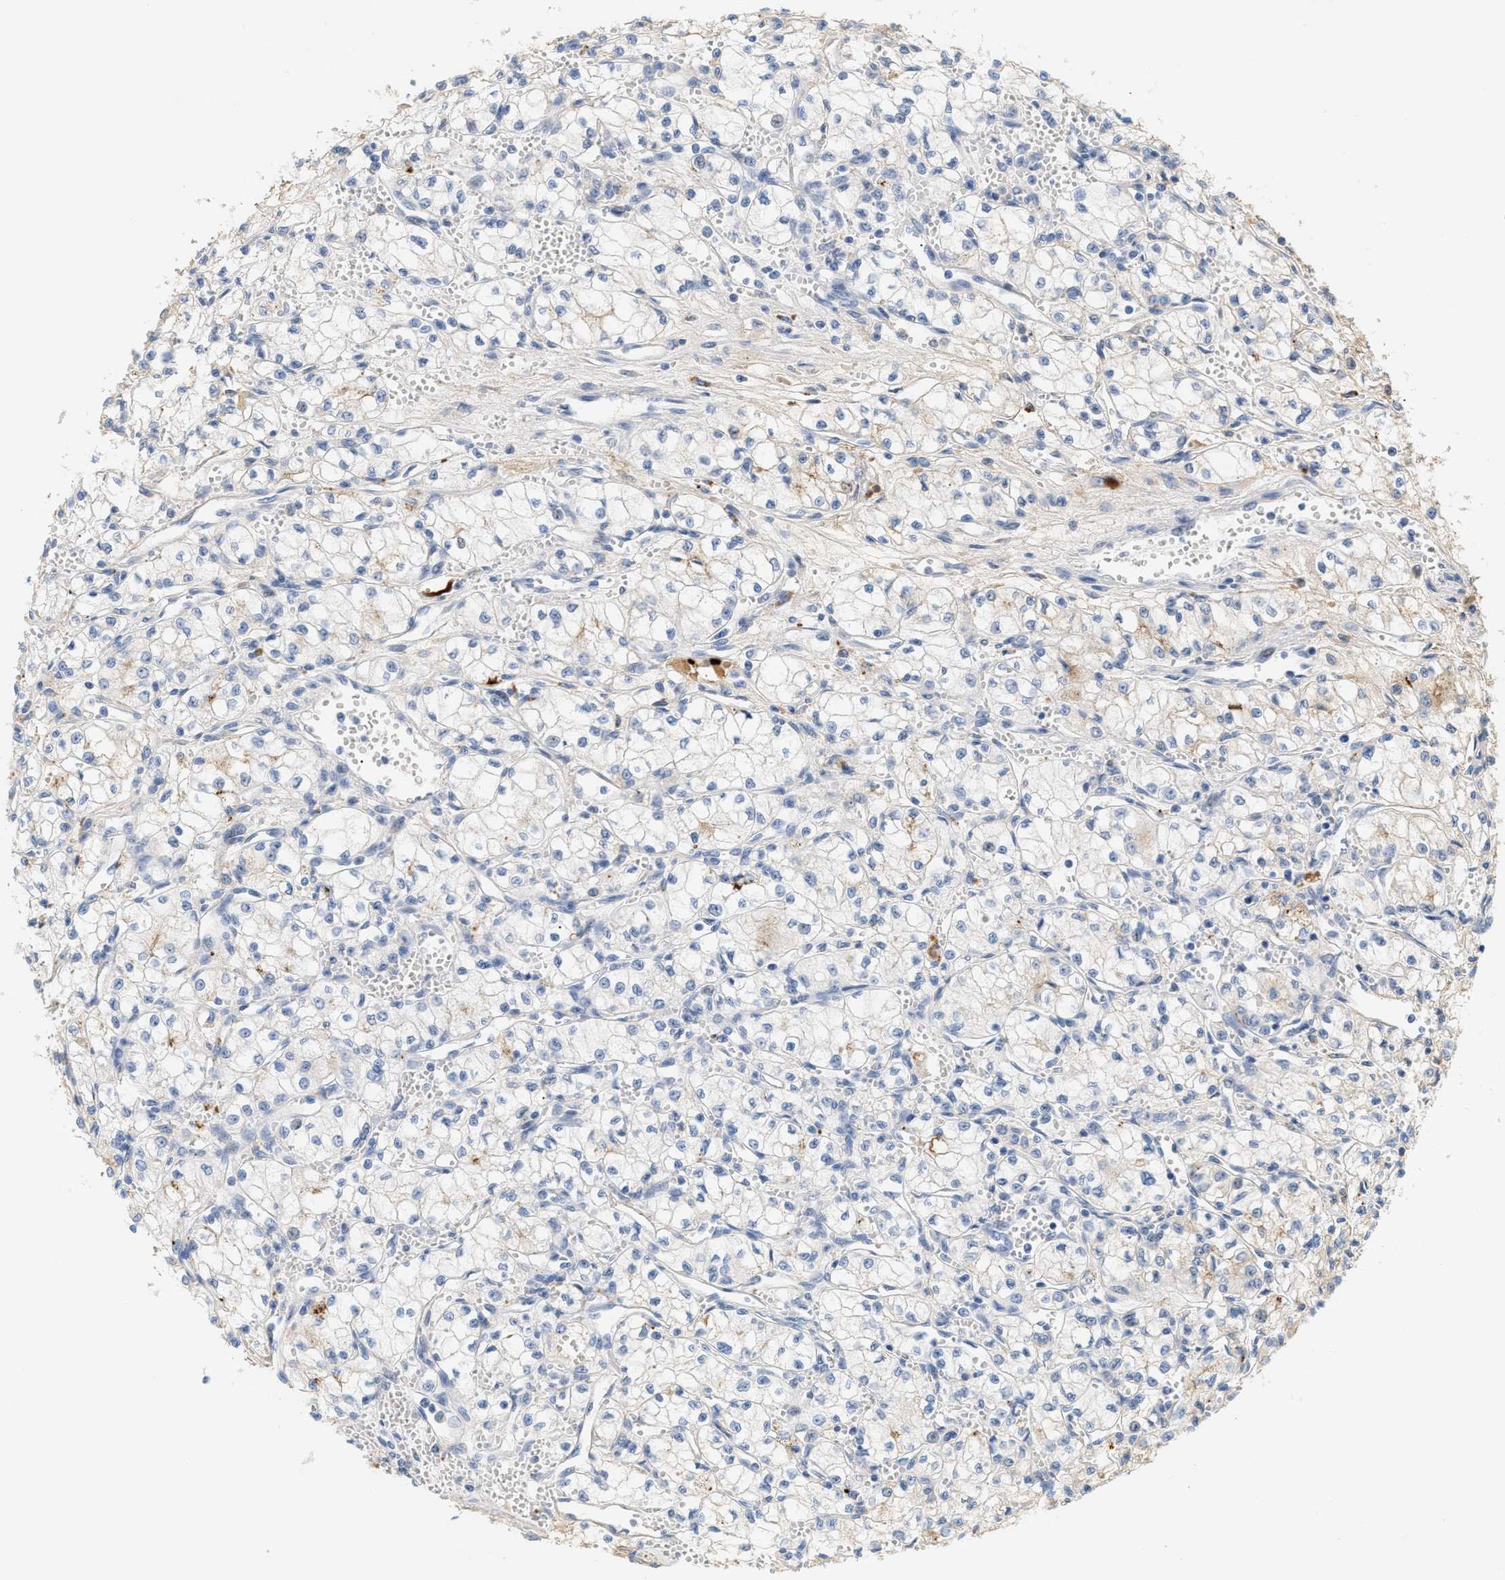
{"staining": {"intensity": "negative", "quantity": "none", "location": "none"}, "tissue": "renal cancer", "cell_type": "Tumor cells", "image_type": "cancer", "snomed": [{"axis": "morphology", "description": "Normal tissue, NOS"}, {"axis": "morphology", "description": "Adenocarcinoma, NOS"}, {"axis": "topography", "description": "Kidney"}], "caption": "Tumor cells are negative for brown protein staining in adenocarcinoma (renal).", "gene": "CFH", "patient": {"sex": "male", "age": 59}}